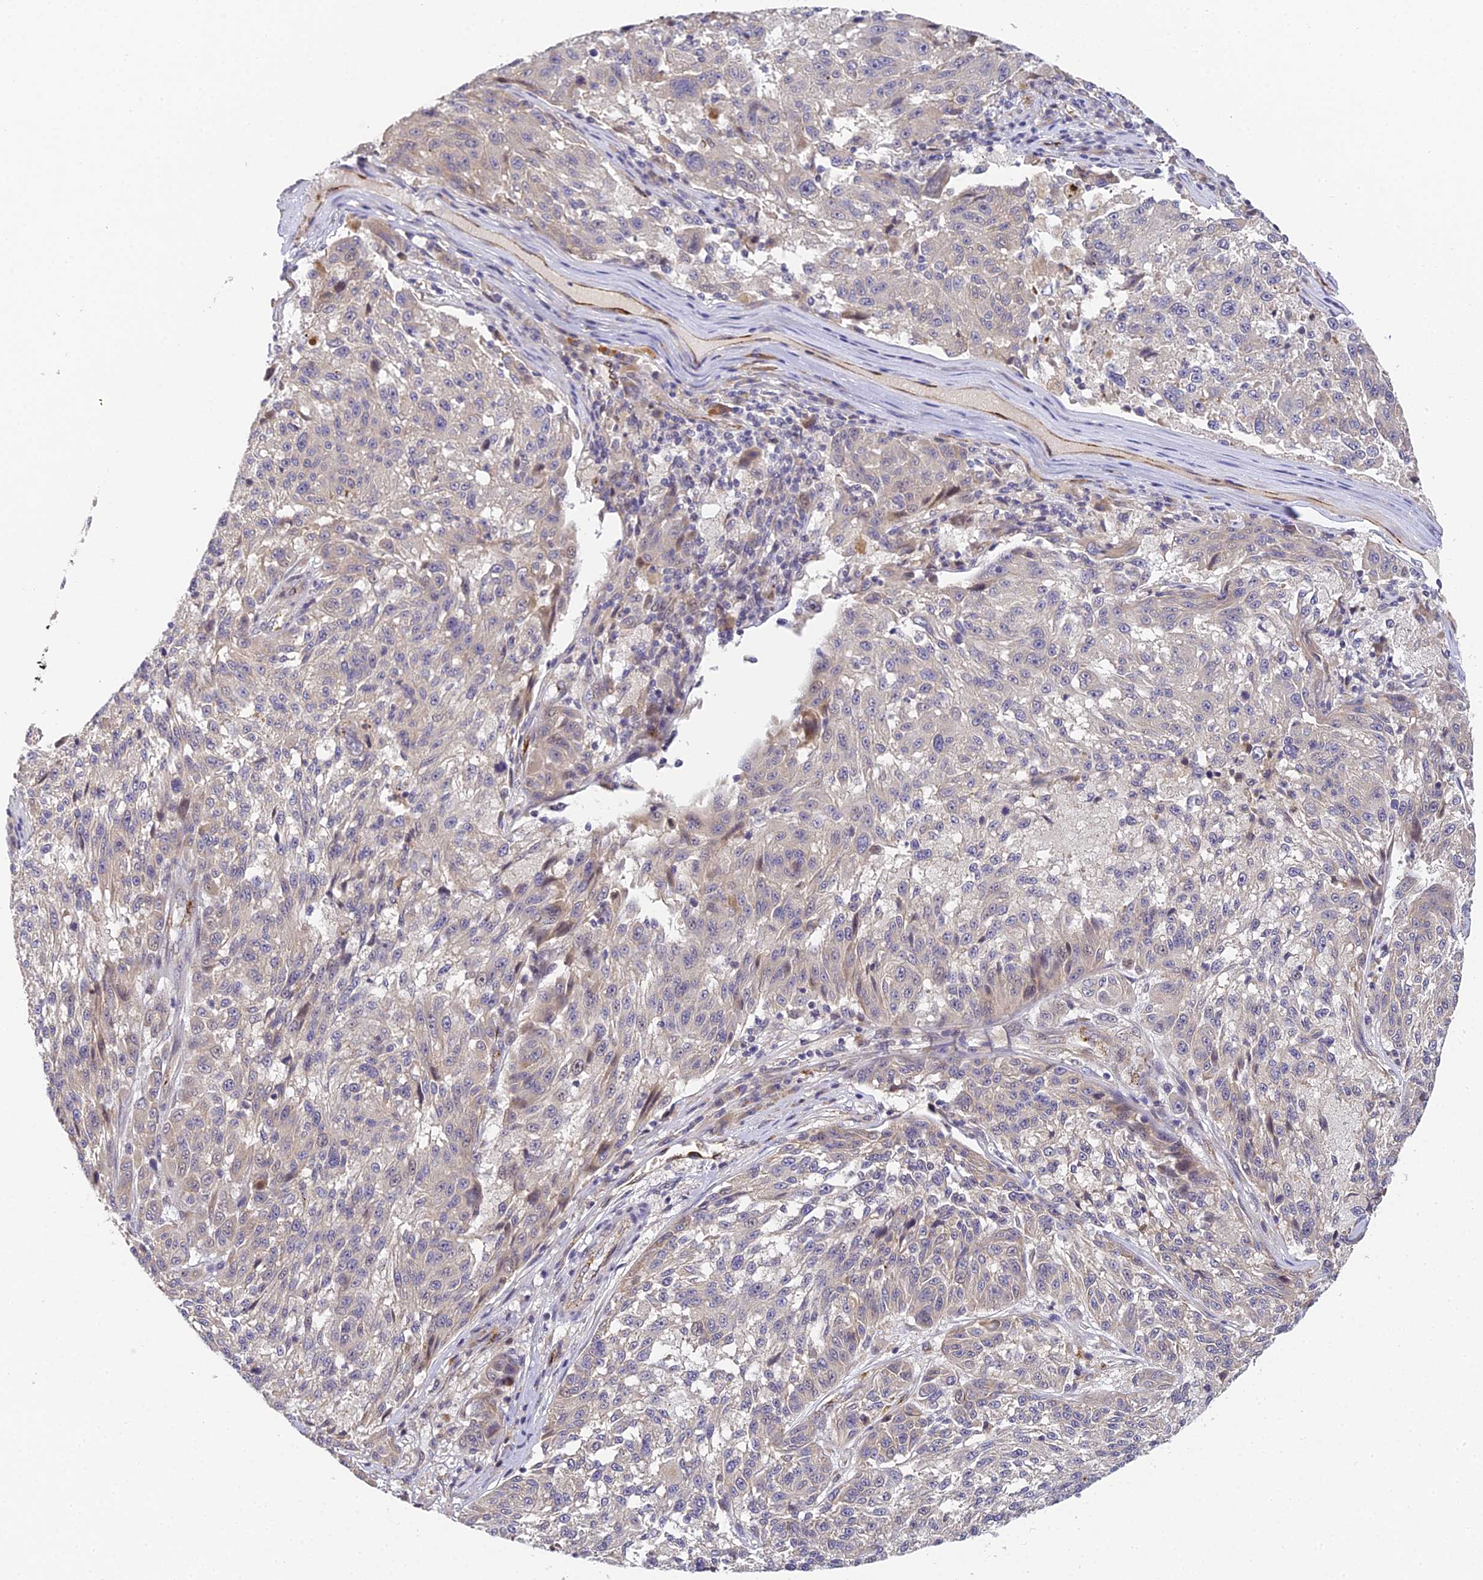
{"staining": {"intensity": "negative", "quantity": "none", "location": "none"}, "tissue": "melanoma", "cell_type": "Tumor cells", "image_type": "cancer", "snomed": [{"axis": "morphology", "description": "Malignant melanoma, NOS"}, {"axis": "topography", "description": "Skin"}], "caption": "Immunohistochemical staining of melanoma displays no significant positivity in tumor cells.", "gene": "DNAAF10", "patient": {"sex": "male", "age": 53}}